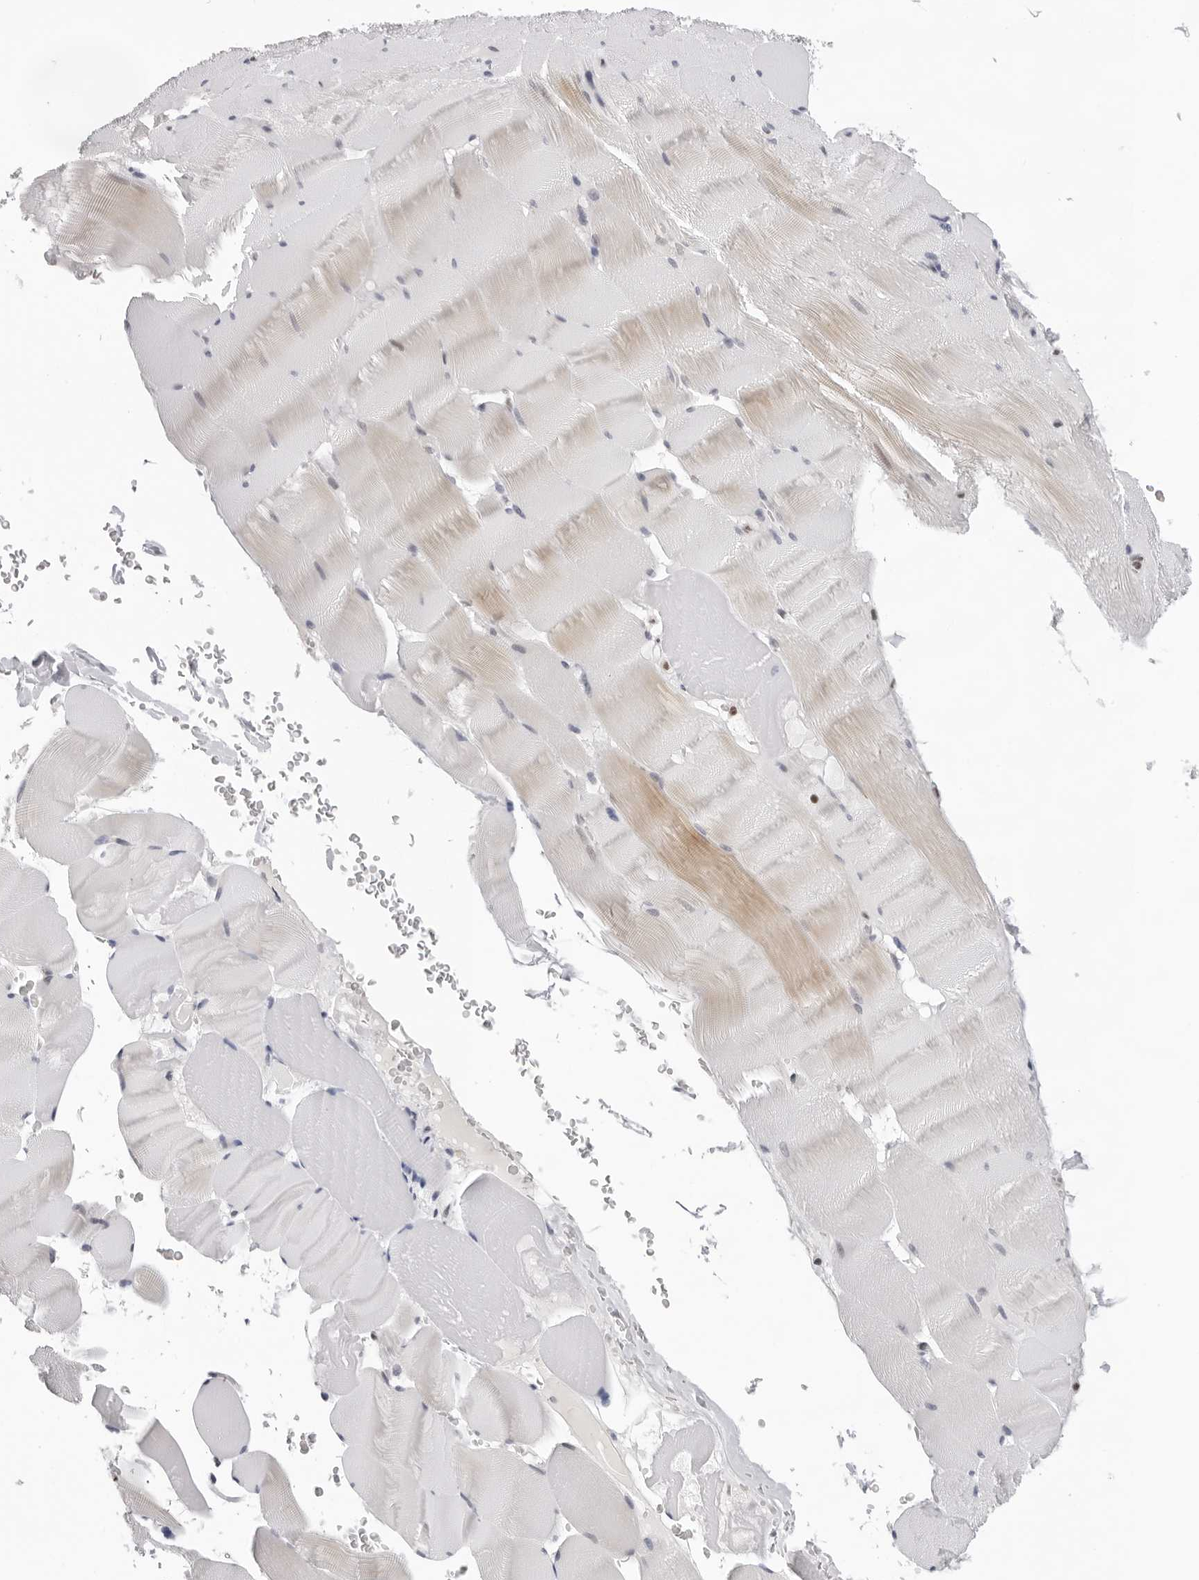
{"staining": {"intensity": "weak", "quantity": "25%-75%", "location": "cytoplasmic/membranous"}, "tissue": "skeletal muscle", "cell_type": "Myocytes", "image_type": "normal", "snomed": [{"axis": "morphology", "description": "Normal tissue, NOS"}, {"axis": "topography", "description": "Skeletal muscle"}], "caption": "IHC (DAB (3,3'-diaminobenzidine)) staining of unremarkable human skeletal muscle exhibits weak cytoplasmic/membranous protein staining in approximately 25%-75% of myocytes.", "gene": "OGG1", "patient": {"sex": "male", "age": 62}}